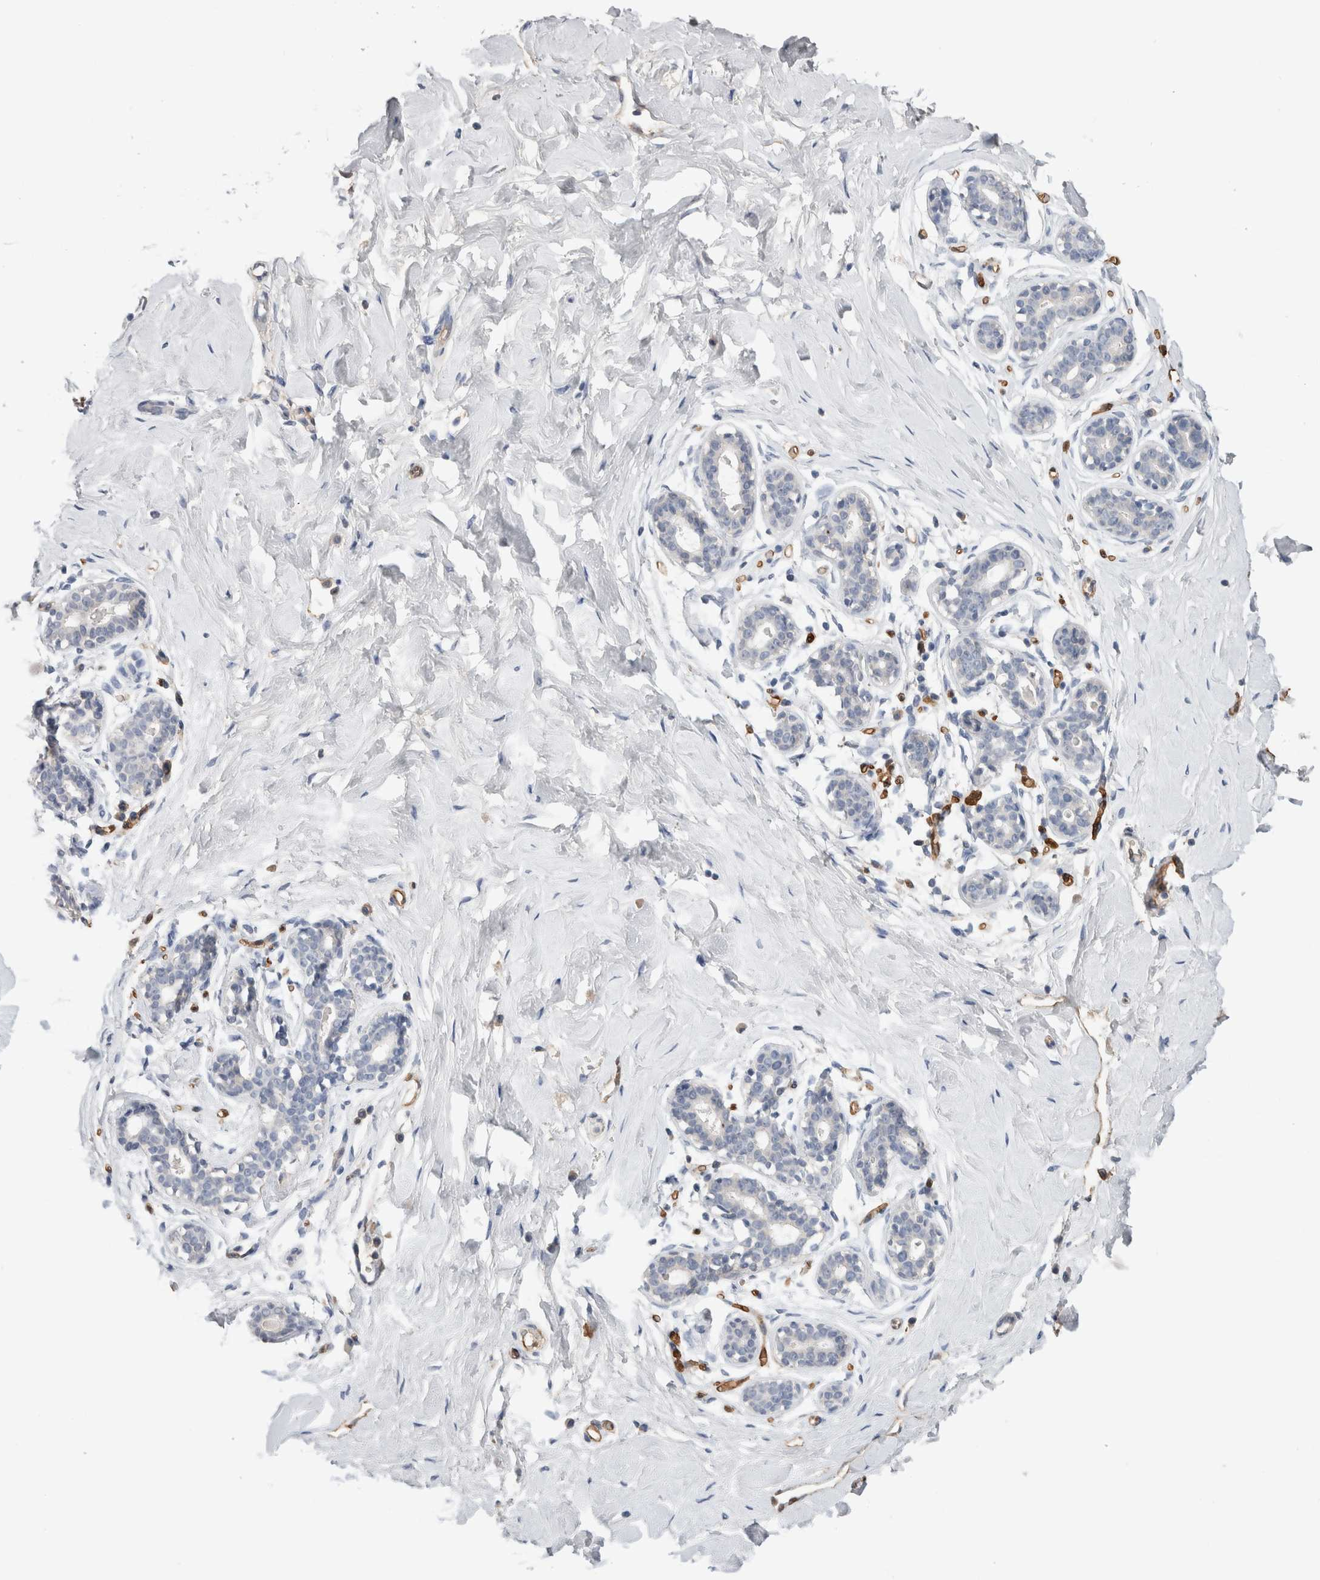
{"staining": {"intensity": "moderate", "quantity": ">75%", "location": "cytoplasmic/membranous"}, "tissue": "breast", "cell_type": "Adipocytes", "image_type": "normal", "snomed": [{"axis": "morphology", "description": "Normal tissue, NOS"}, {"axis": "topography", "description": "Breast"}], "caption": "Approximately >75% of adipocytes in benign breast demonstrate moderate cytoplasmic/membranous protein expression as visualized by brown immunohistochemical staining.", "gene": "FABP4", "patient": {"sex": "female", "age": 23}}